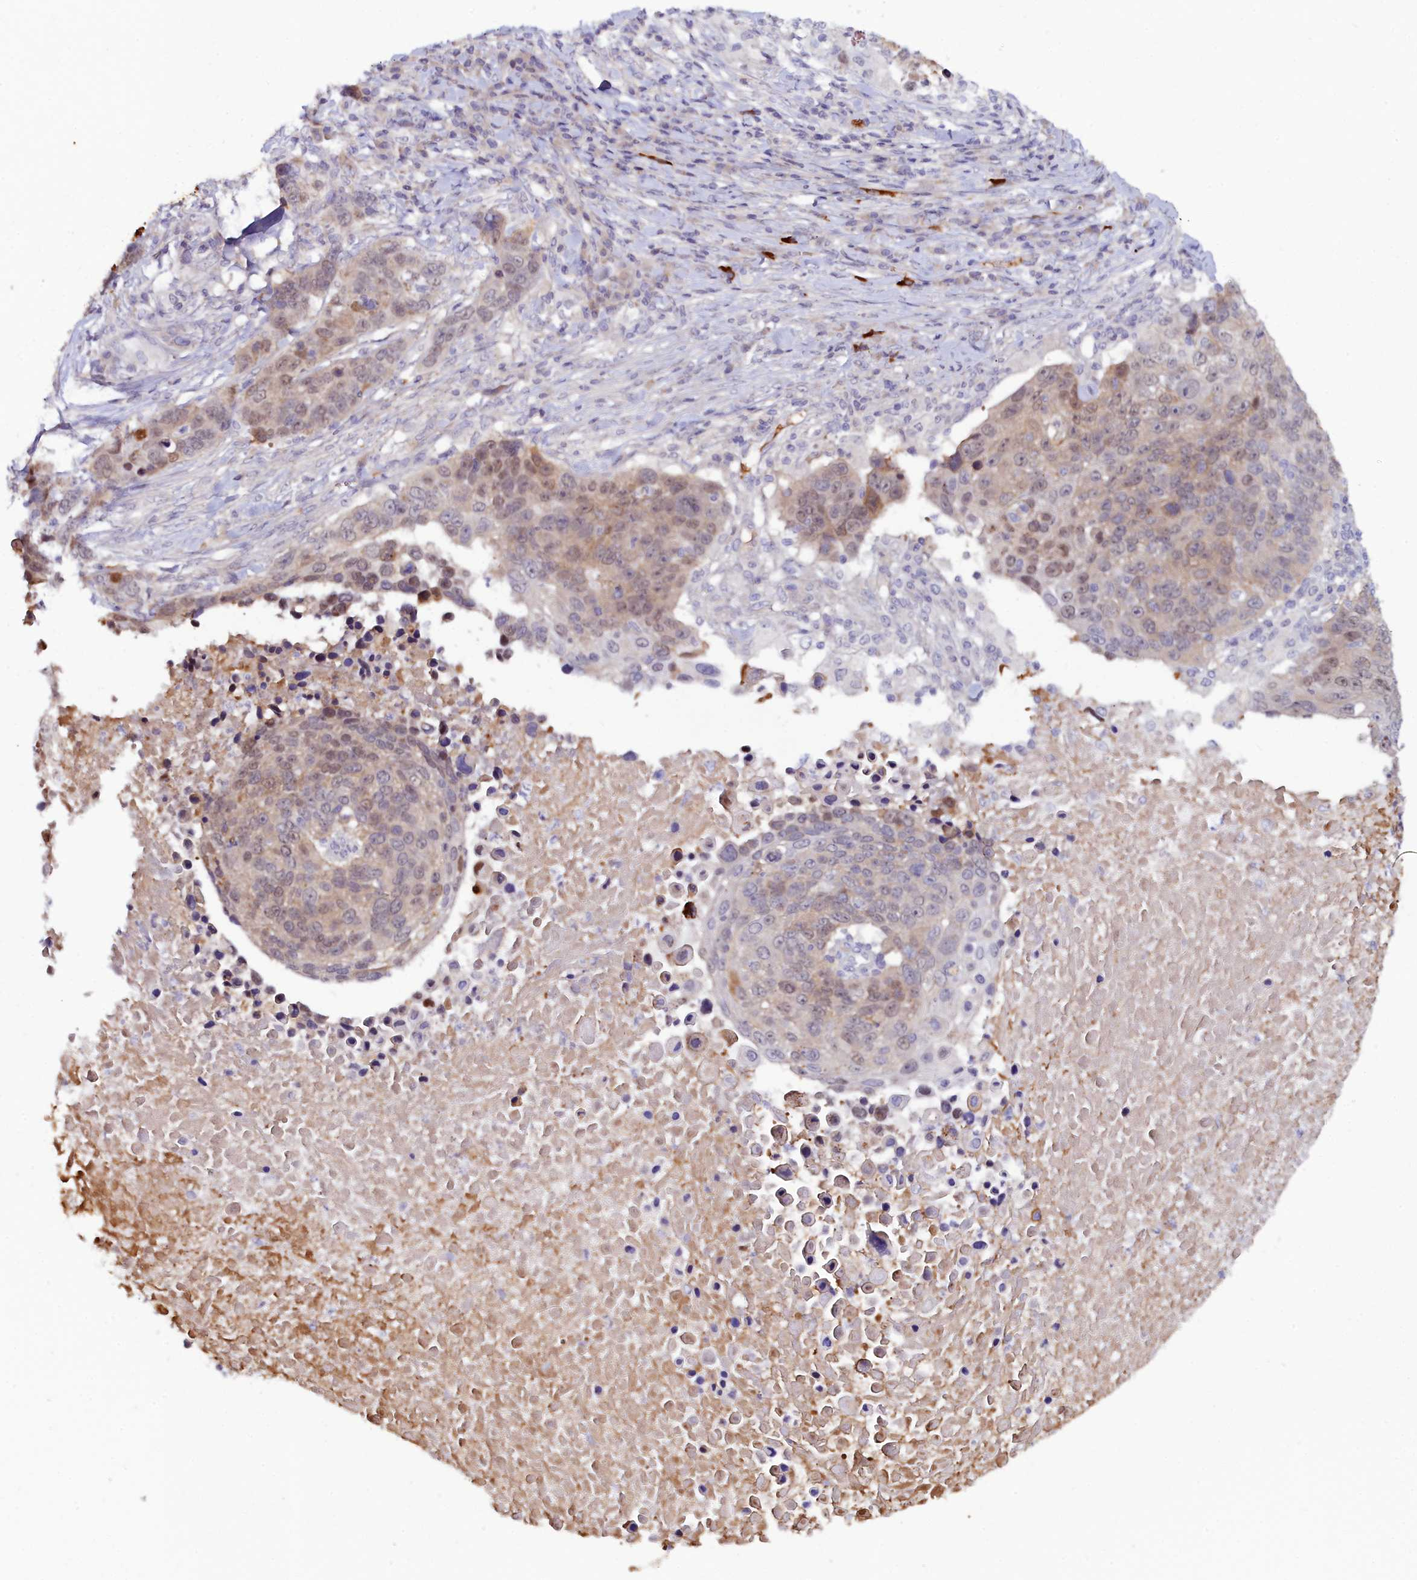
{"staining": {"intensity": "moderate", "quantity": "25%-75%", "location": "cytoplasmic/membranous,nuclear"}, "tissue": "lung cancer", "cell_type": "Tumor cells", "image_type": "cancer", "snomed": [{"axis": "morphology", "description": "Normal tissue, NOS"}, {"axis": "morphology", "description": "Squamous cell carcinoma, NOS"}, {"axis": "topography", "description": "Lymph node"}, {"axis": "topography", "description": "Lung"}], "caption": "This micrograph shows lung cancer stained with immunohistochemistry to label a protein in brown. The cytoplasmic/membranous and nuclear of tumor cells show moderate positivity for the protein. Nuclei are counter-stained blue.", "gene": "KCTD18", "patient": {"sex": "male", "age": 66}}